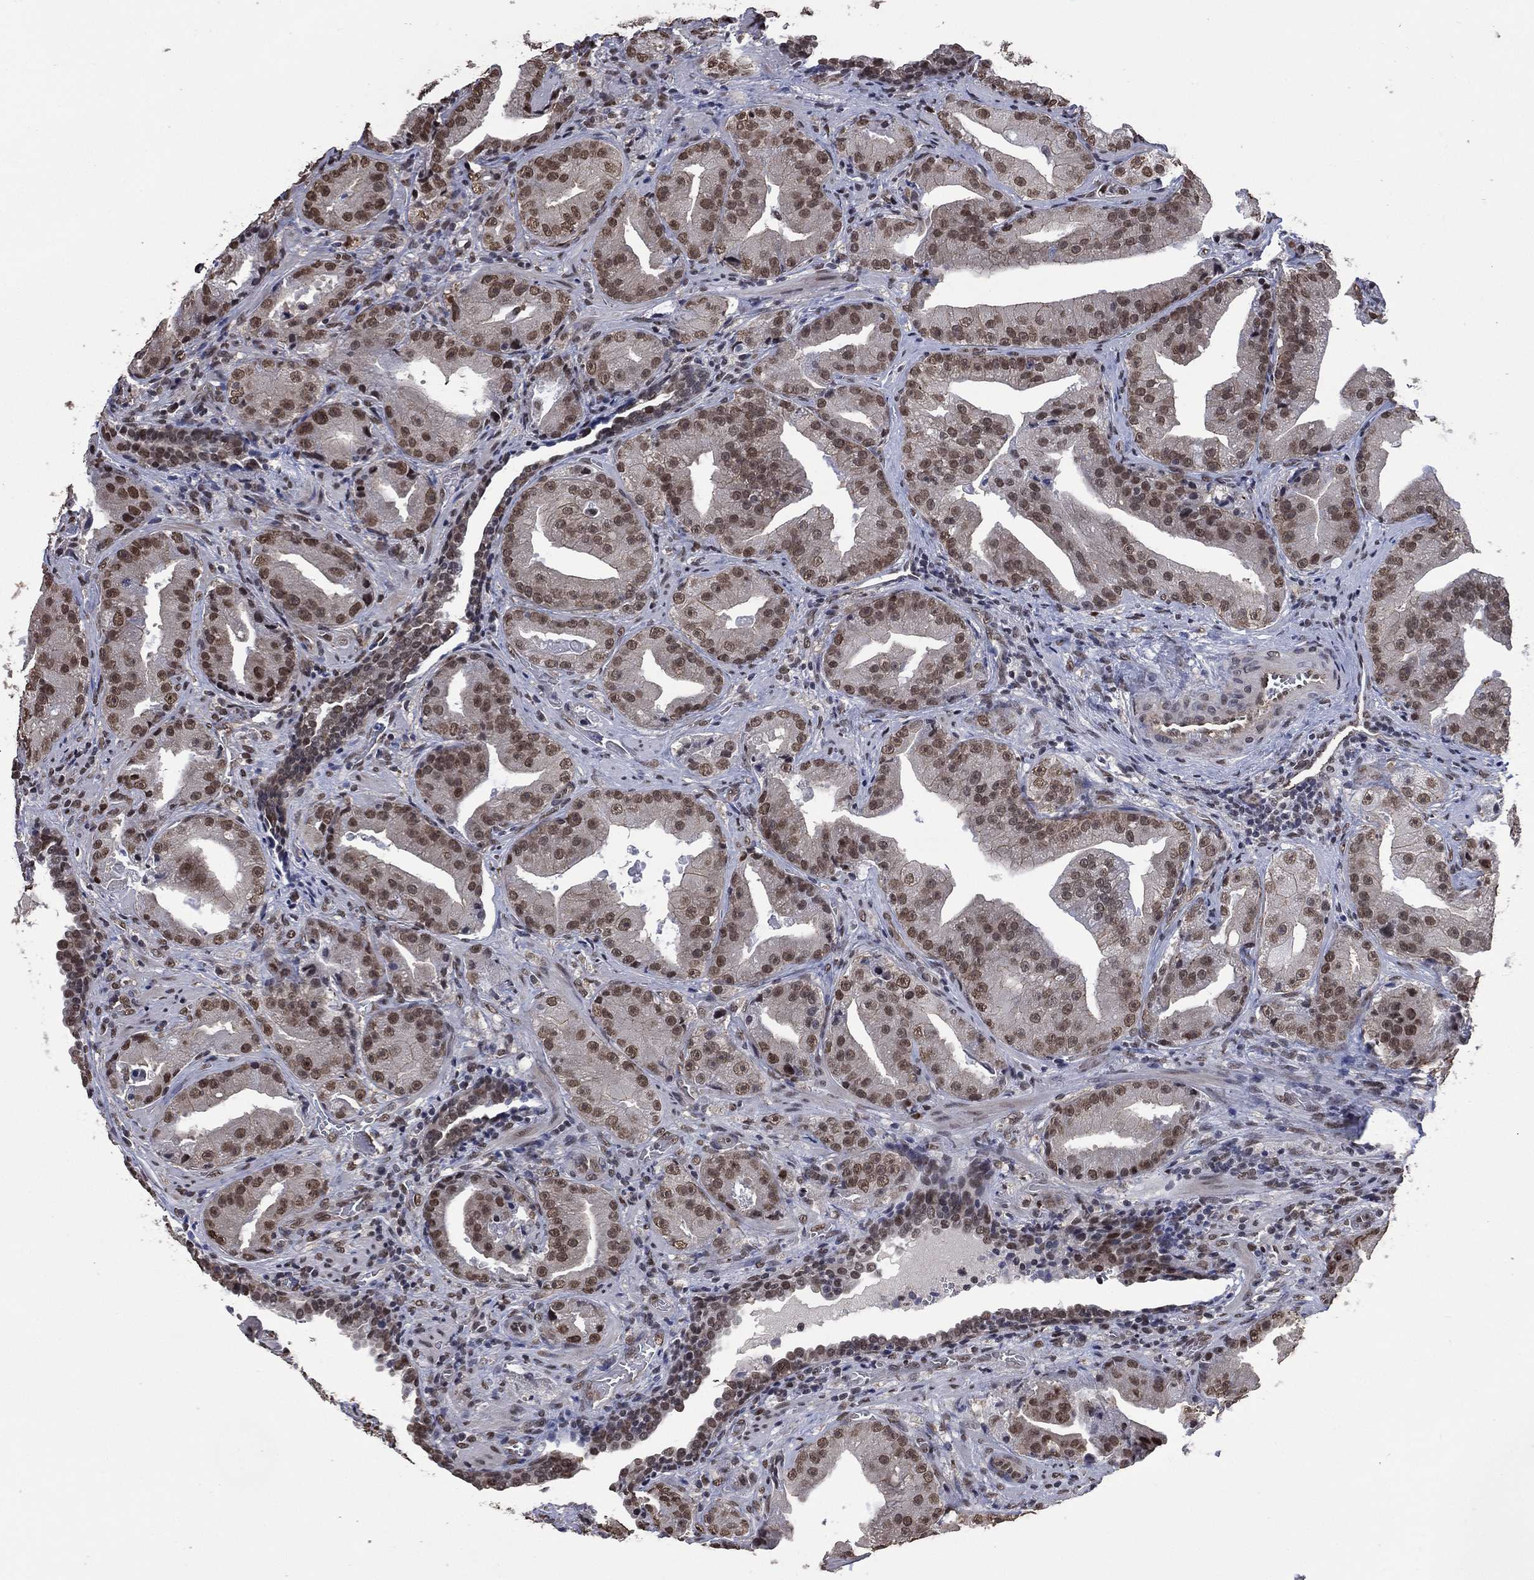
{"staining": {"intensity": "weak", "quantity": ">75%", "location": "nuclear"}, "tissue": "prostate cancer", "cell_type": "Tumor cells", "image_type": "cancer", "snomed": [{"axis": "morphology", "description": "Adenocarcinoma, Low grade"}, {"axis": "topography", "description": "Prostate"}], "caption": "IHC of prostate cancer (adenocarcinoma (low-grade)) reveals low levels of weak nuclear expression in about >75% of tumor cells.", "gene": "EHMT1", "patient": {"sex": "male", "age": 62}}